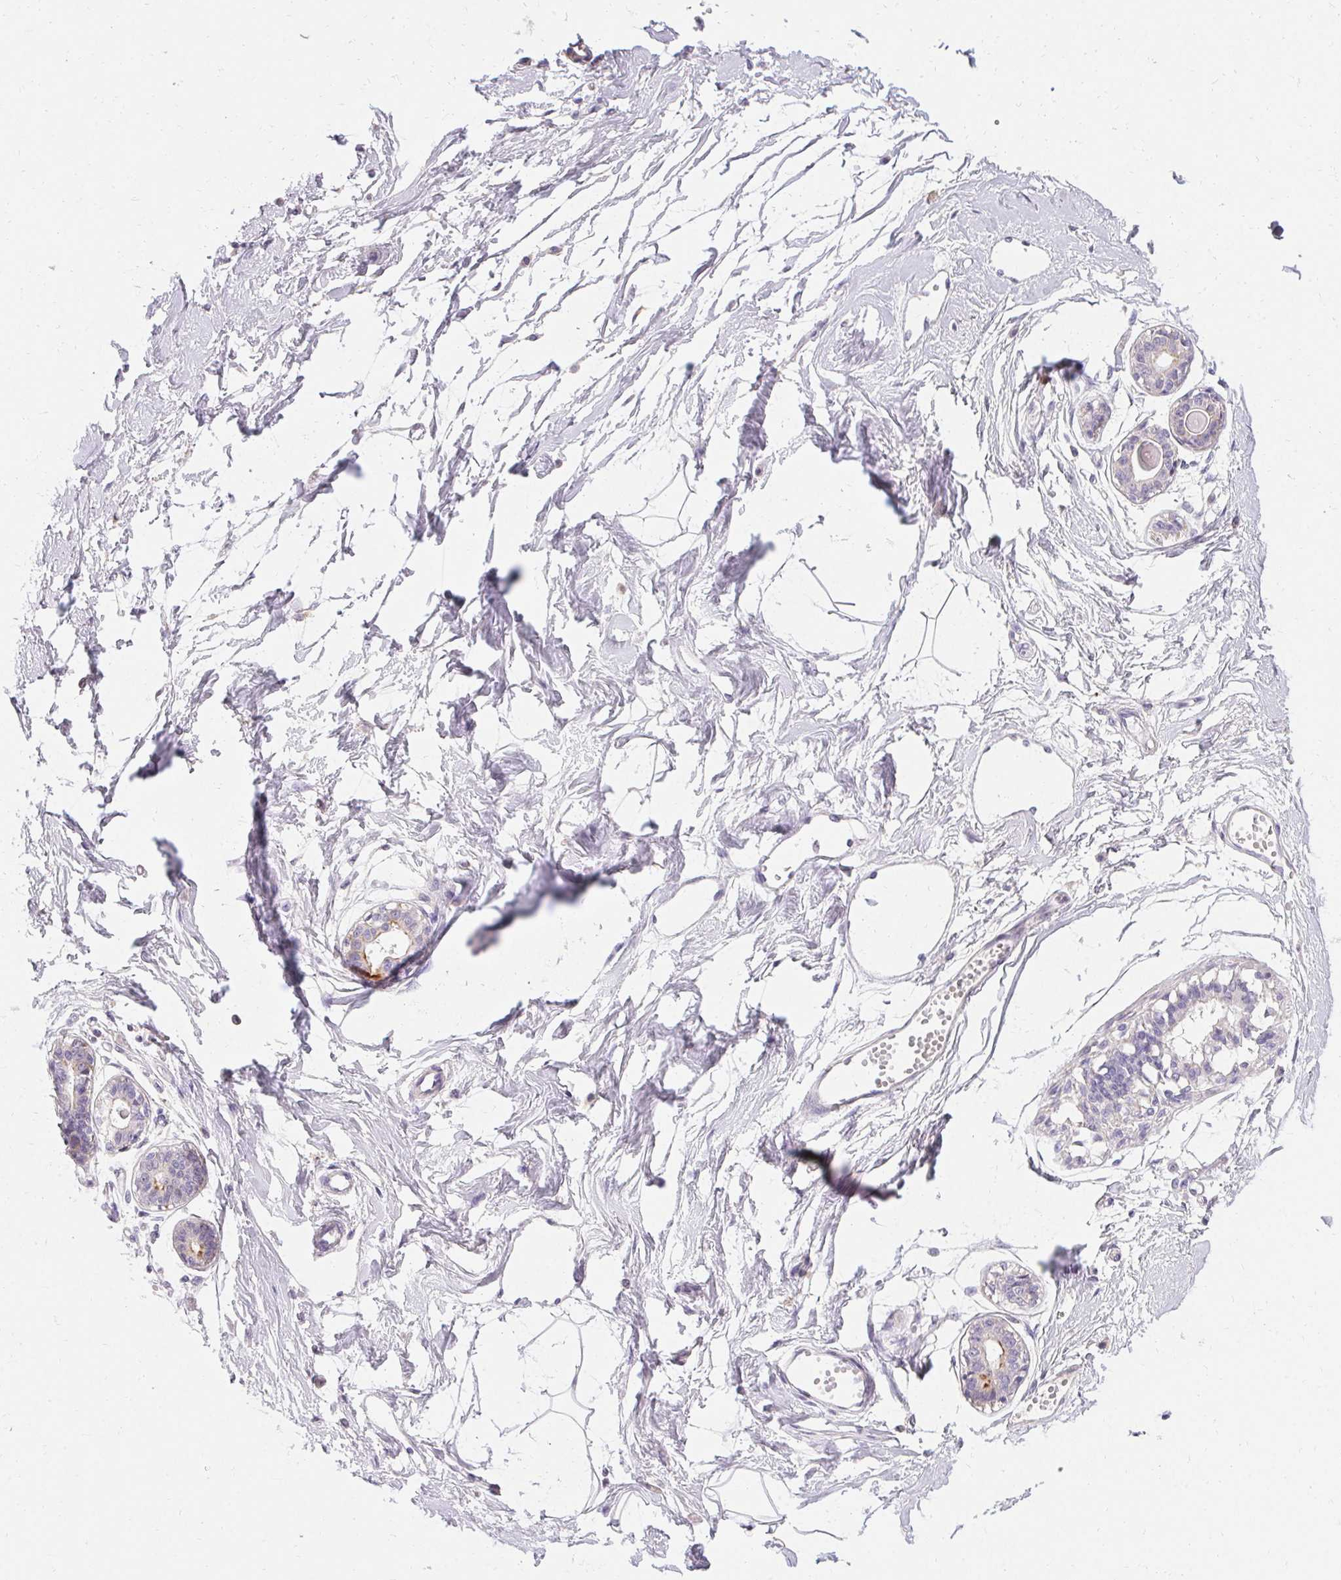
{"staining": {"intensity": "negative", "quantity": "none", "location": "none"}, "tissue": "breast", "cell_type": "Adipocytes", "image_type": "normal", "snomed": [{"axis": "morphology", "description": "Normal tissue, NOS"}, {"axis": "topography", "description": "Breast"}], "caption": "This is an immunohistochemistry (IHC) micrograph of benign breast. There is no staining in adipocytes.", "gene": "TRIP13", "patient": {"sex": "female", "age": 45}}